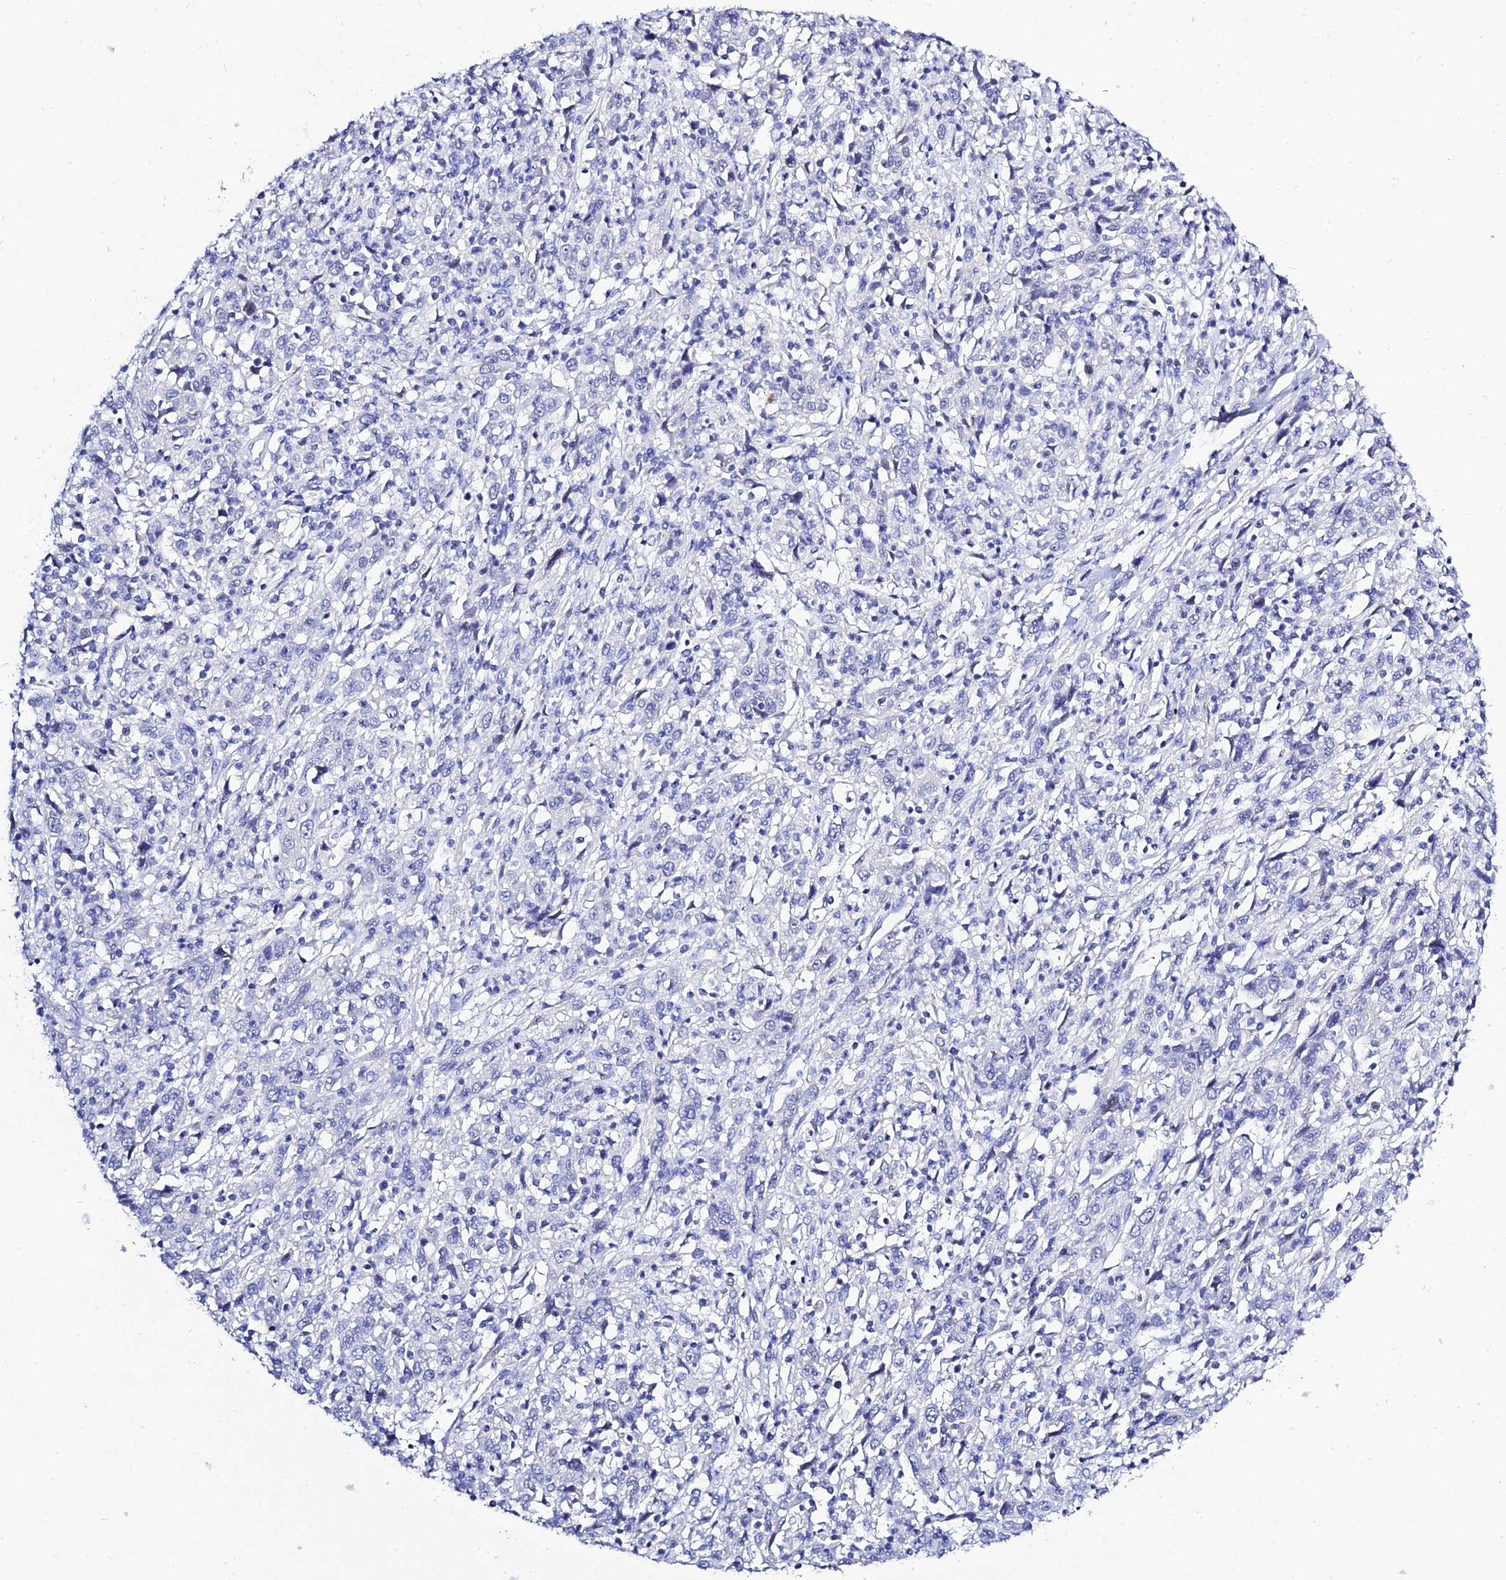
{"staining": {"intensity": "negative", "quantity": "none", "location": "none"}, "tissue": "cervical cancer", "cell_type": "Tumor cells", "image_type": "cancer", "snomed": [{"axis": "morphology", "description": "Squamous cell carcinoma, NOS"}, {"axis": "topography", "description": "Cervix"}], "caption": "The immunohistochemistry histopathology image has no significant expression in tumor cells of cervical cancer tissue. Brightfield microscopy of IHC stained with DAB (brown) and hematoxylin (blue), captured at high magnification.", "gene": "DEFB107A", "patient": {"sex": "female", "age": 46}}